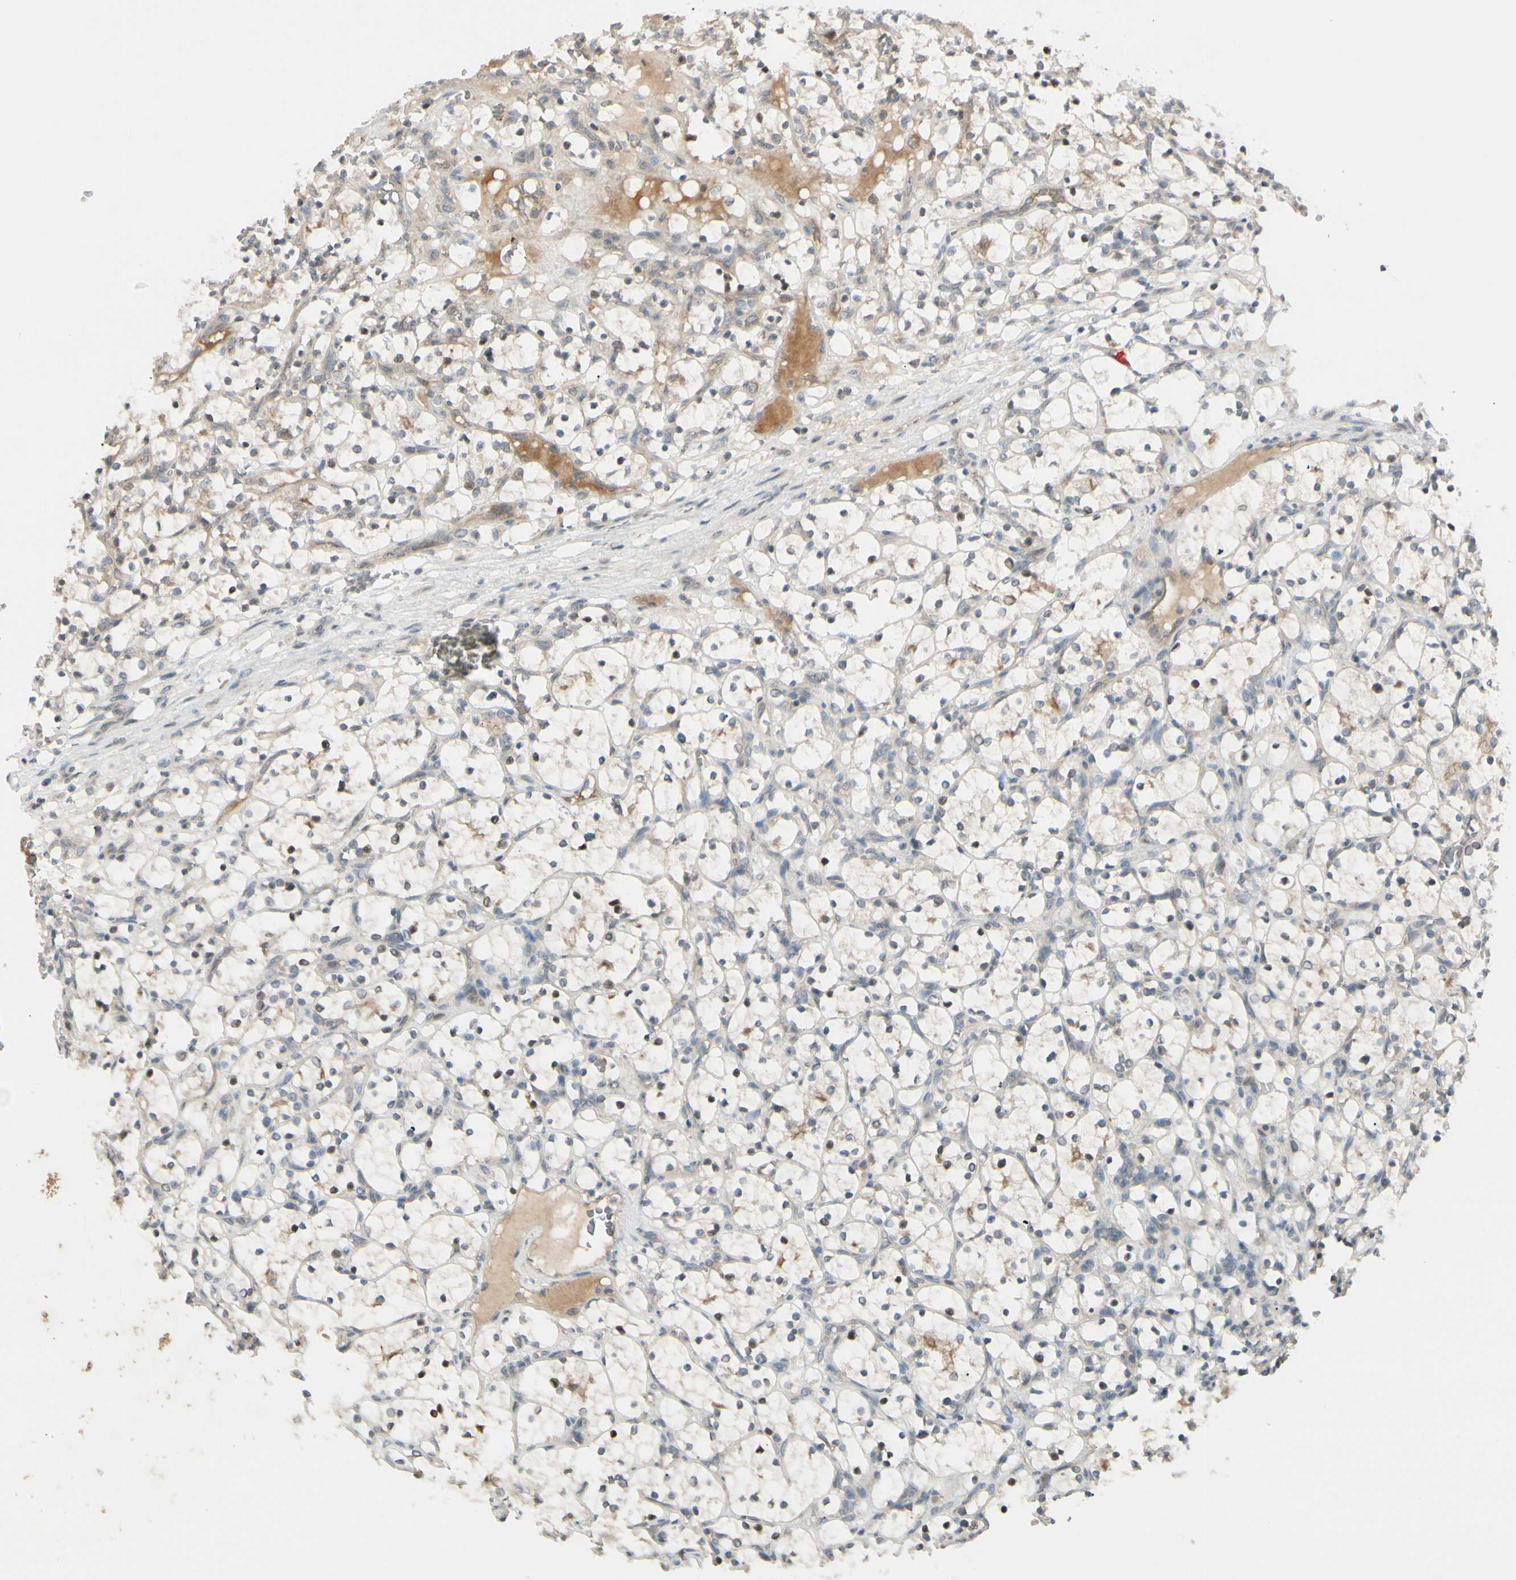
{"staining": {"intensity": "weak", "quantity": "25%-75%", "location": "cytoplasmic/membranous"}, "tissue": "renal cancer", "cell_type": "Tumor cells", "image_type": "cancer", "snomed": [{"axis": "morphology", "description": "Adenocarcinoma, NOS"}, {"axis": "topography", "description": "Kidney"}], "caption": "IHC of adenocarcinoma (renal) reveals low levels of weak cytoplasmic/membranous expression in approximately 25%-75% of tumor cells.", "gene": "FGF10", "patient": {"sex": "female", "age": 69}}